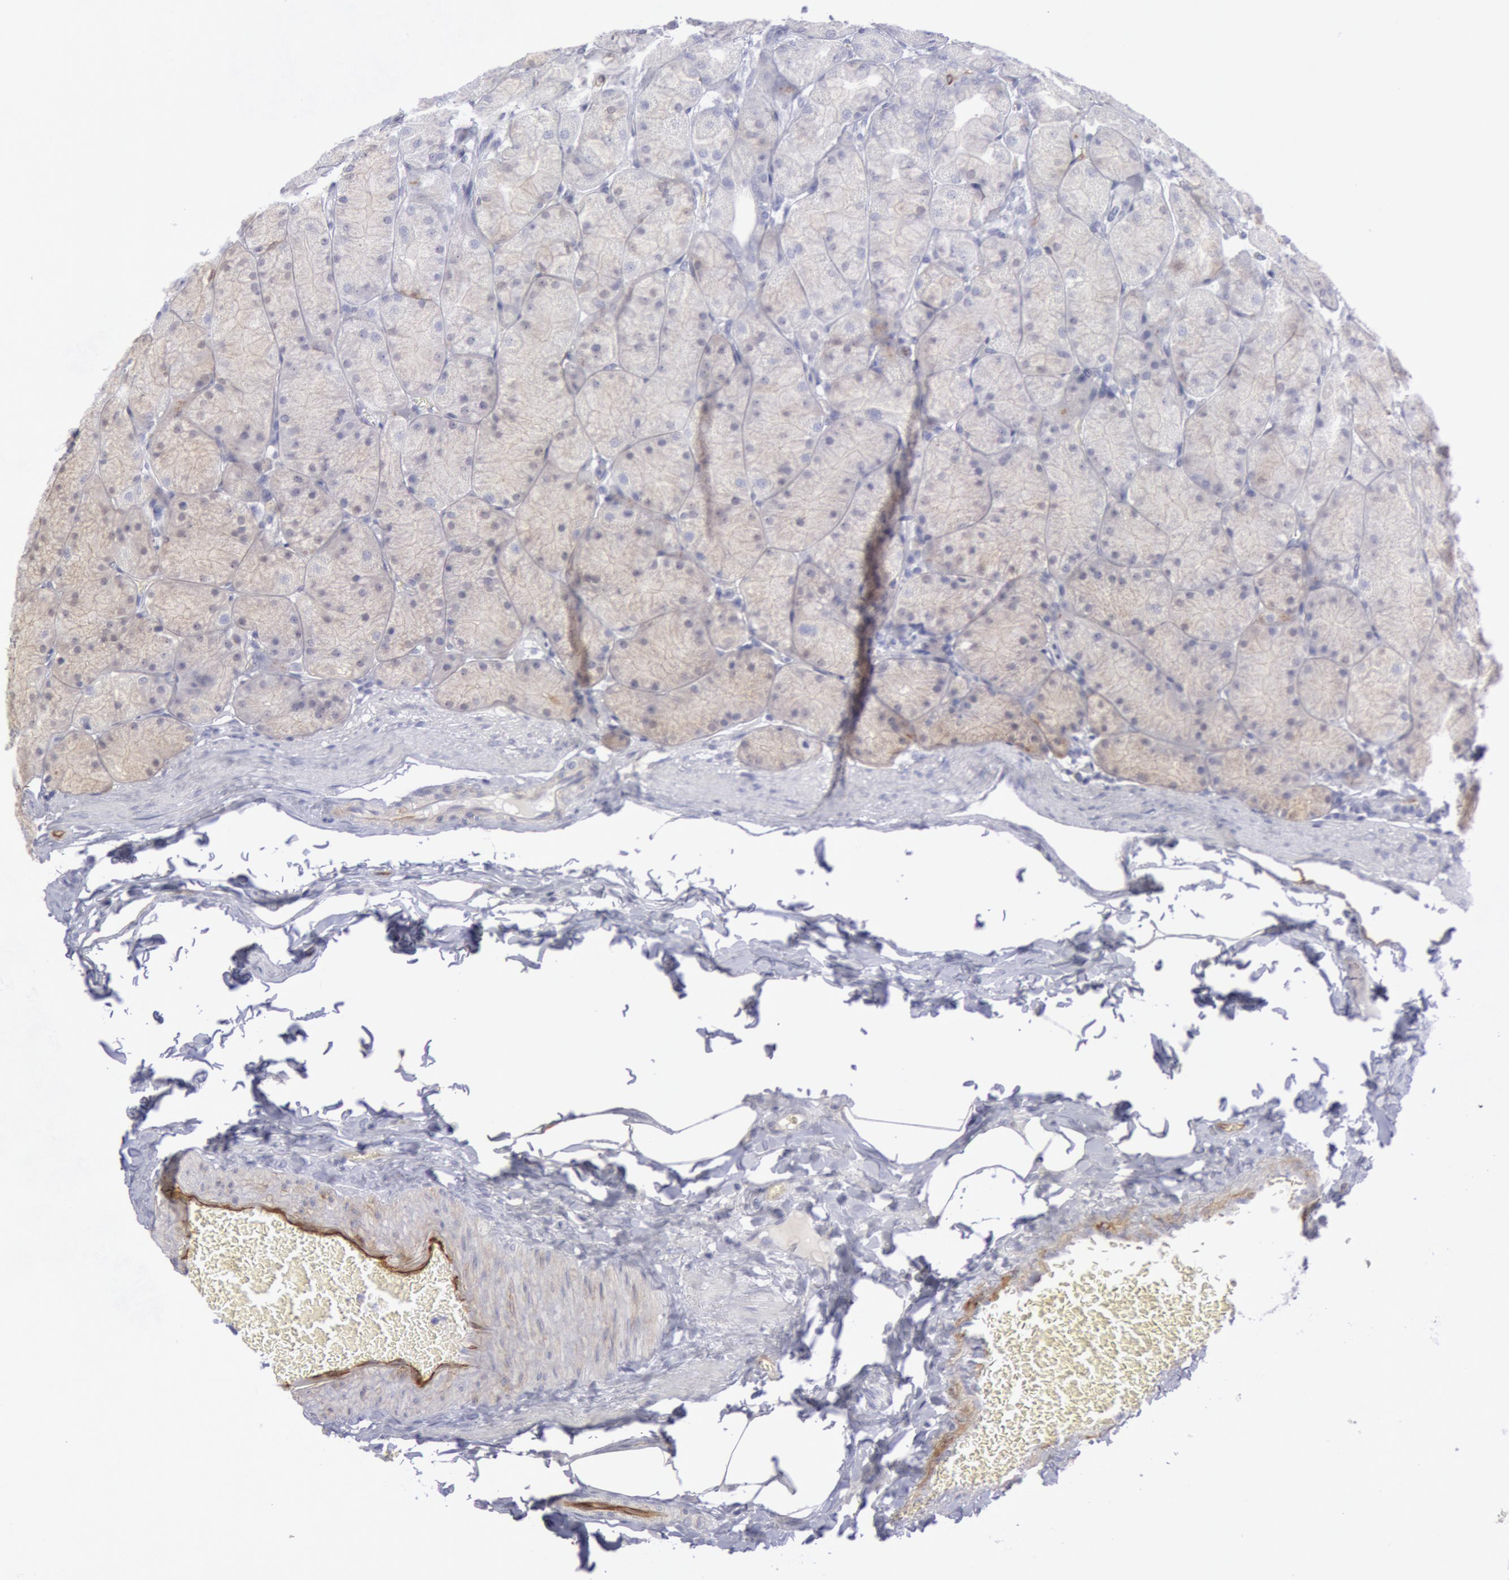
{"staining": {"intensity": "negative", "quantity": "none", "location": "none"}, "tissue": "stomach", "cell_type": "Glandular cells", "image_type": "normal", "snomed": [{"axis": "morphology", "description": "Normal tissue, NOS"}, {"axis": "topography", "description": "Stomach, upper"}], "caption": "Glandular cells show no significant protein positivity in unremarkable stomach. (DAB (3,3'-diaminobenzidine) IHC visualized using brightfield microscopy, high magnification).", "gene": "CDH13", "patient": {"sex": "female", "age": 56}}